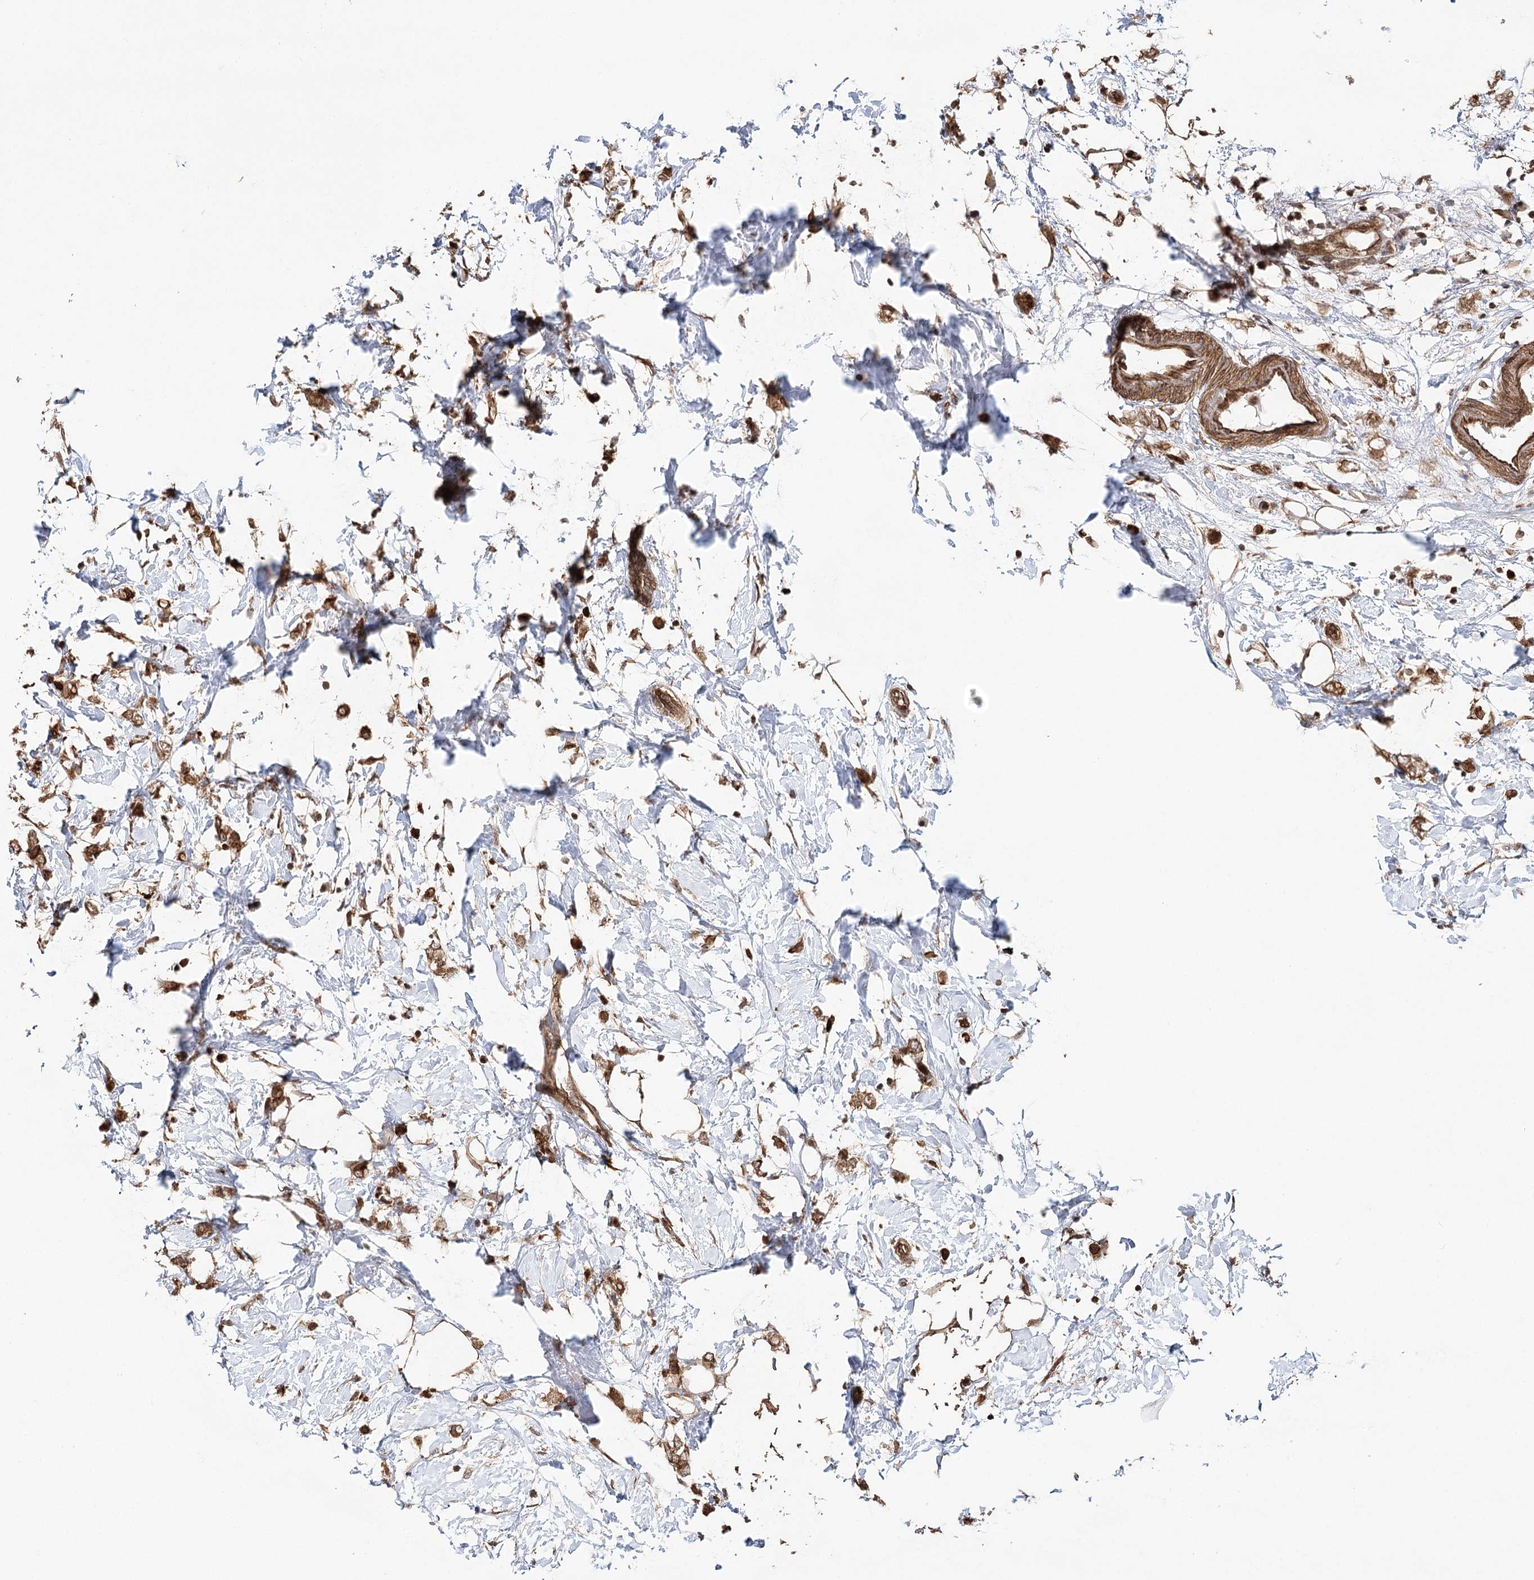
{"staining": {"intensity": "moderate", "quantity": ">75%", "location": "cytoplasmic/membranous"}, "tissue": "breast cancer", "cell_type": "Tumor cells", "image_type": "cancer", "snomed": [{"axis": "morphology", "description": "Normal tissue, NOS"}, {"axis": "morphology", "description": "Lobular carcinoma"}, {"axis": "topography", "description": "Breast"}], "caption": "Immunohistochemistry (IHC) histopathology image of neoplastic tissue: breast cancer (lobular carcinoma) stained using immunohistochemistry reveals medium levels of moderate protein expression localized specifically in the cytoplasmic/membranous of tumor cells, appearing as a cytoplasmic/membranous brown color.", "gene": "DNAJB14", "patient": {"sex": "female", "age": 47}}